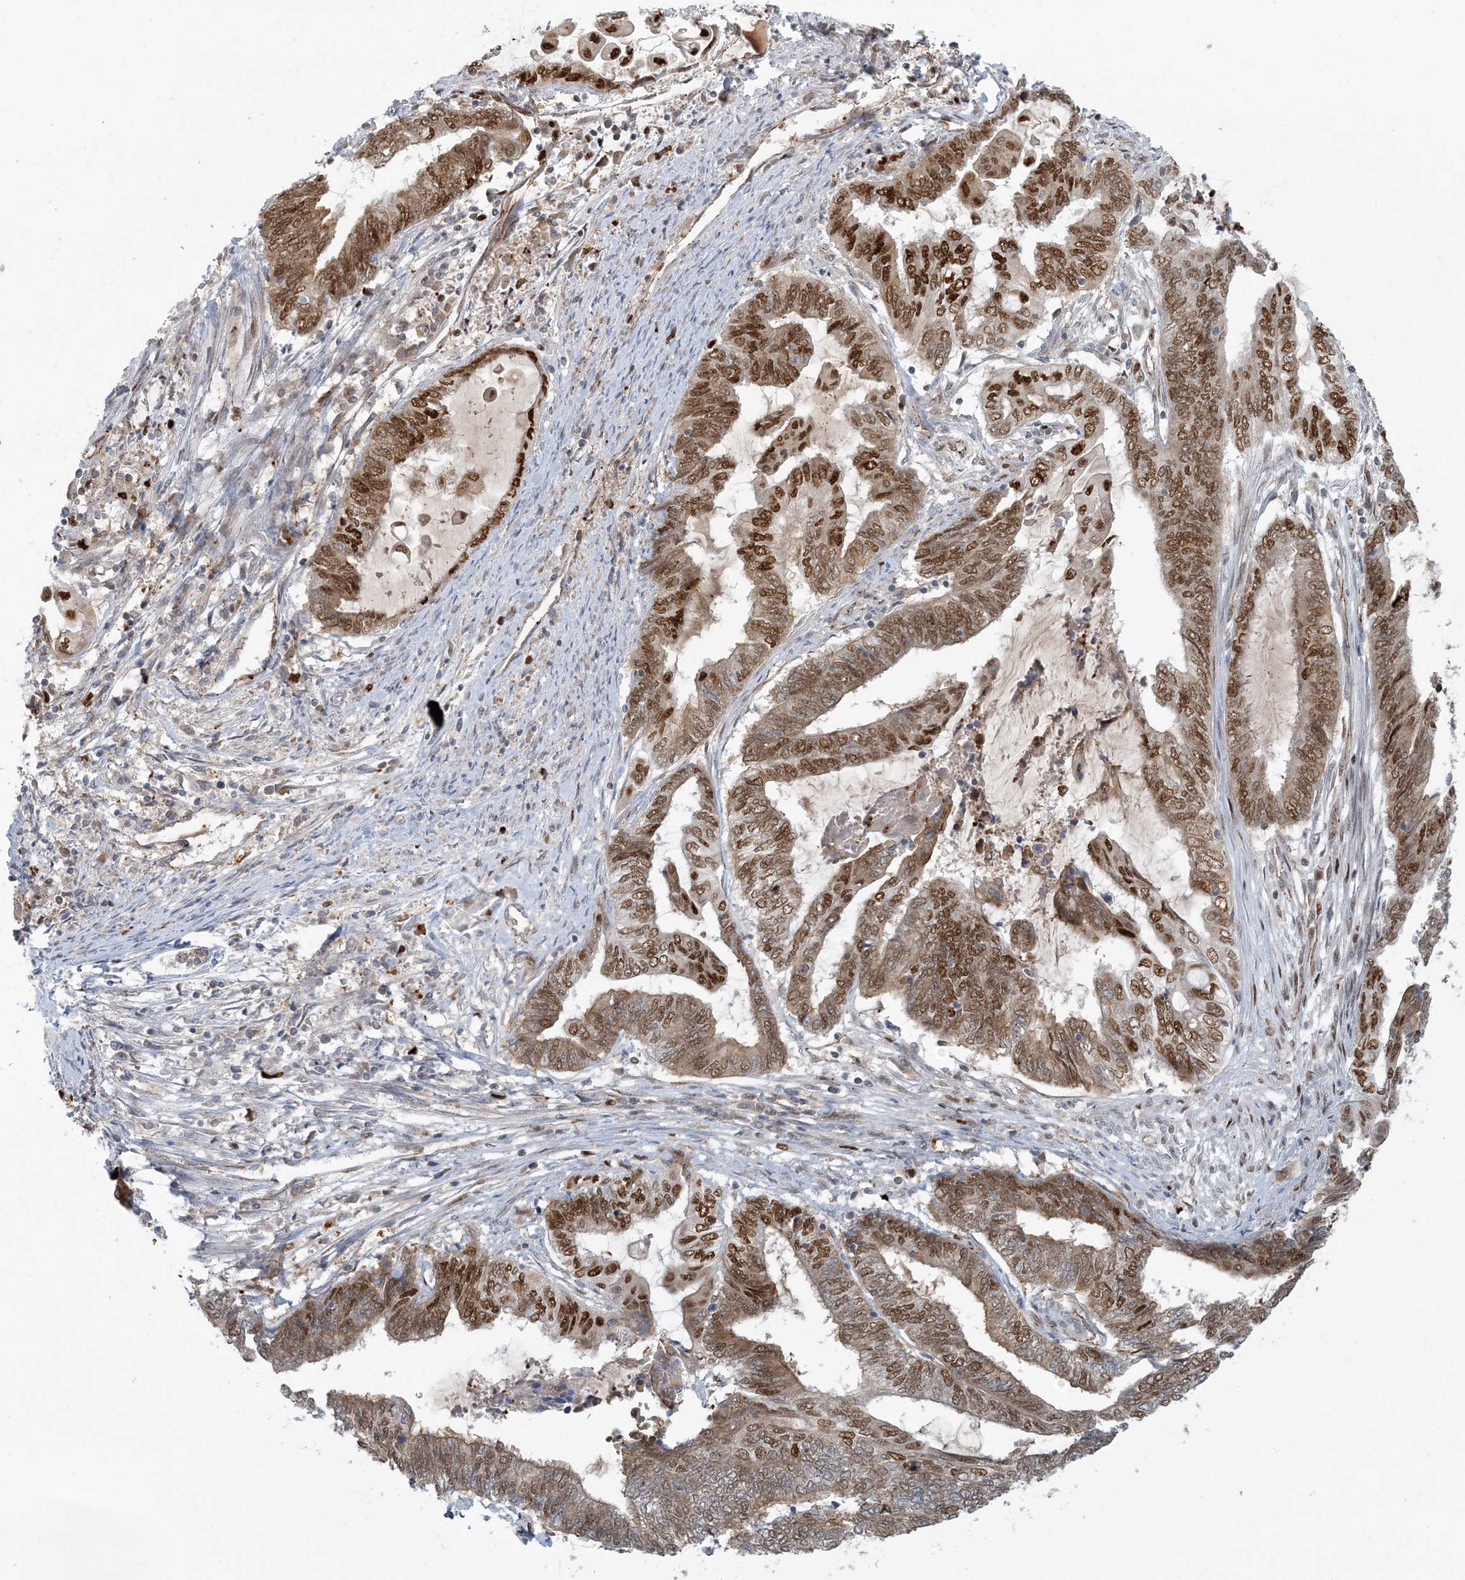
{"staining": {"intensity": "moderate", "quantity": ">75%", "location": "cytoplasmic/membranous,nuclear"}, "tissue": "endometrial cancer", "cell_type": "Tumor cells", "image_type": "cancer", "snomed": [{"axis": "morphology", "description": "Adenocarcinoma, NOS"}, {"axis": "topography", "description": "Uterus"}, {"axis": "topography", "description": "Endometrium"}], "caption": "Tumor cells show medium levels of moderate cytoplasmic/membranous and nuclear positivity in approximately >75% of cells in human adenocarcinoma (endometrial). Ihc stains the protein in brown and the nuclei are stained blue.", "gene": "AK9", "patient": {"sex": "female", "age": 70}}